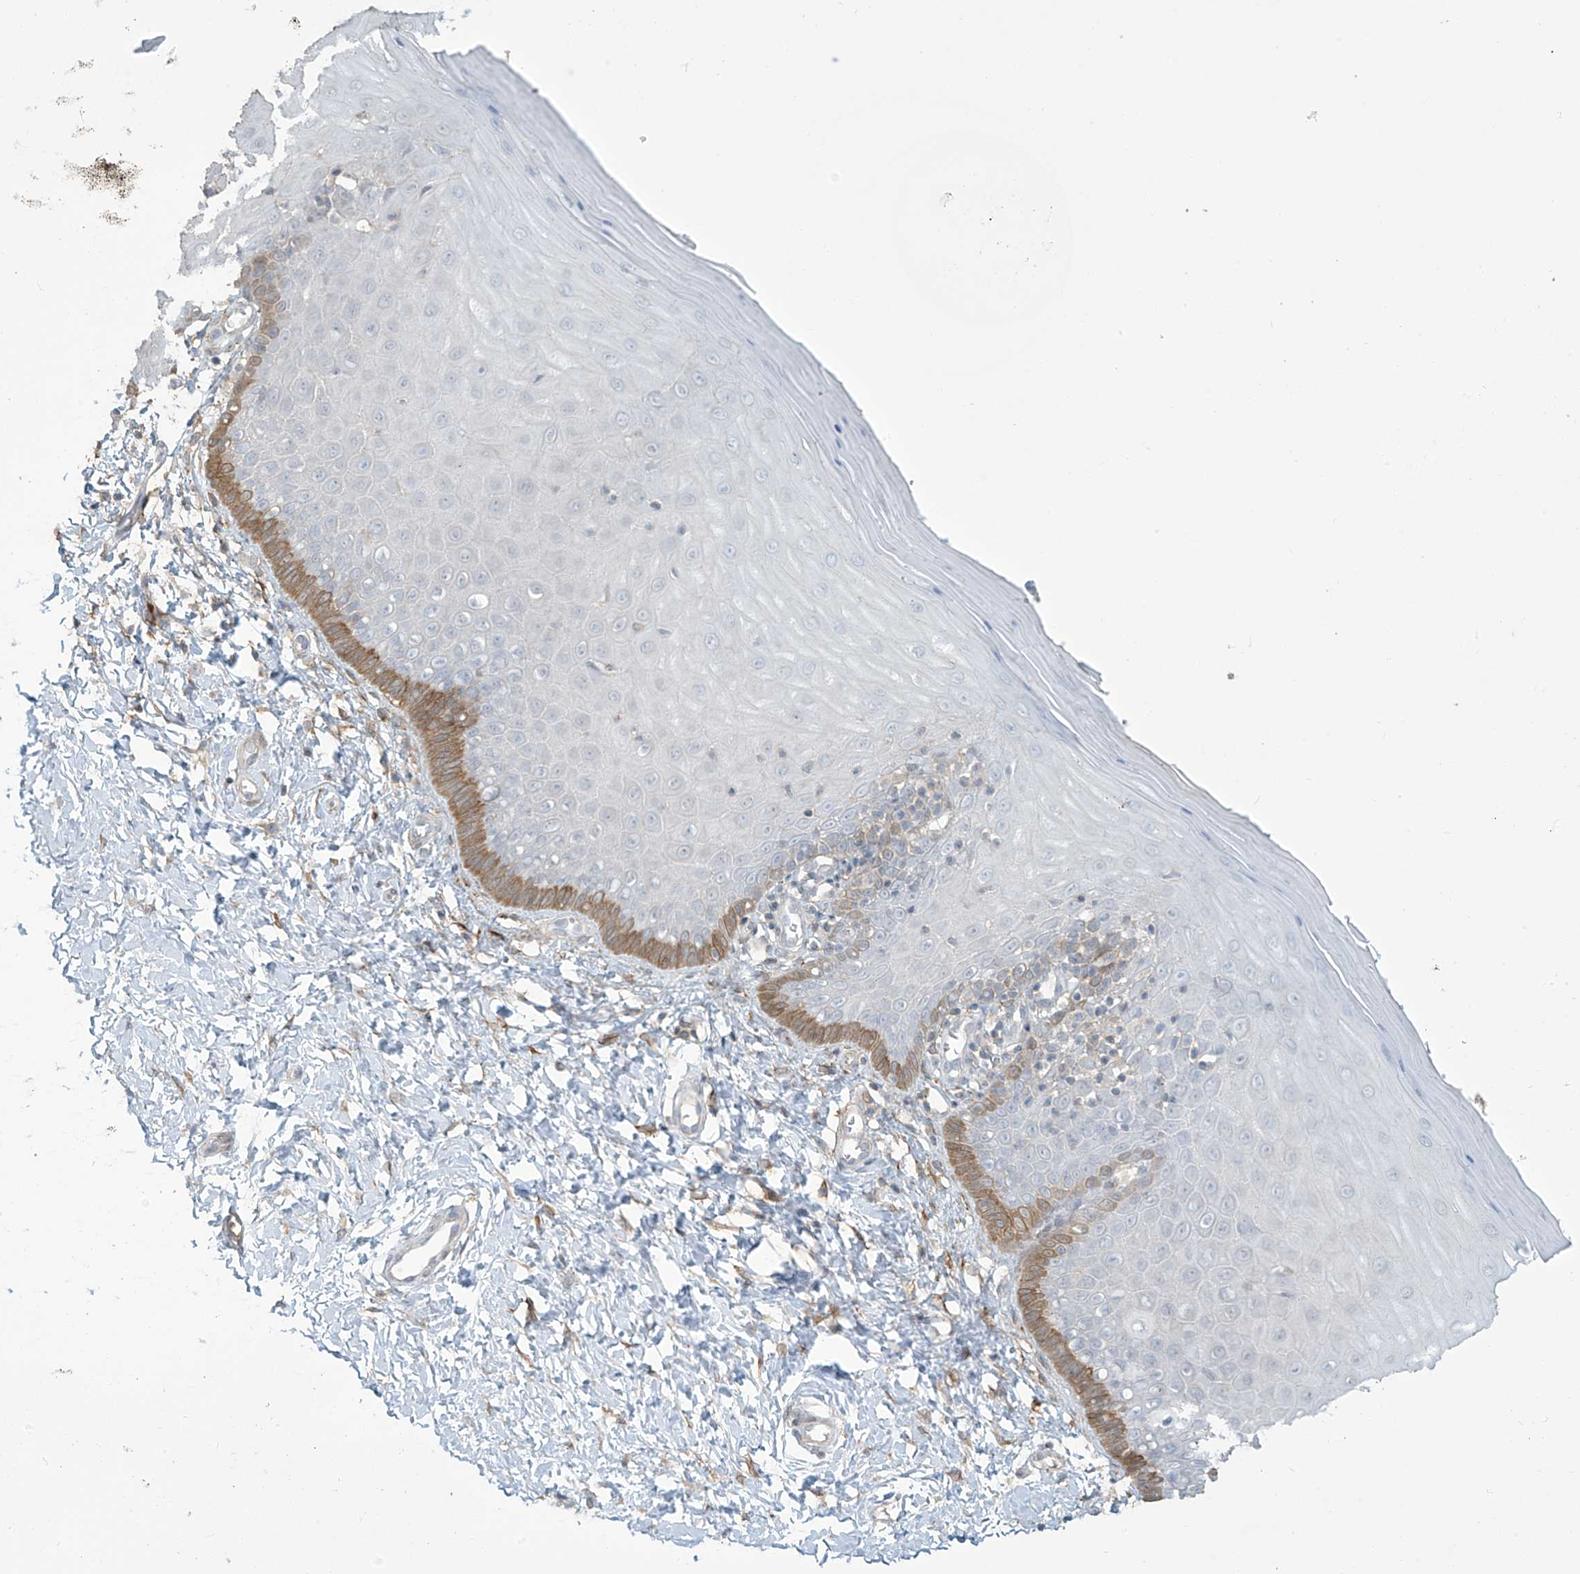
{"staining": {"intensity": "negative", "quantity": "none", "location": "none"}, "tissue": "cervix", "cell_type": "Glandular cells", "image_type": "normal", "snomed": [{"axis": "morphology", "description": "Normal tissue, NOS"}, {"axis": "topography", "description": "Cervix"}], "caption": "Immunohistochemical staining of unremarkable cervix shows no significant staining in glandular cells.", "gene": "TAGAP", "patient": {"sex": "female", "age": 55}}